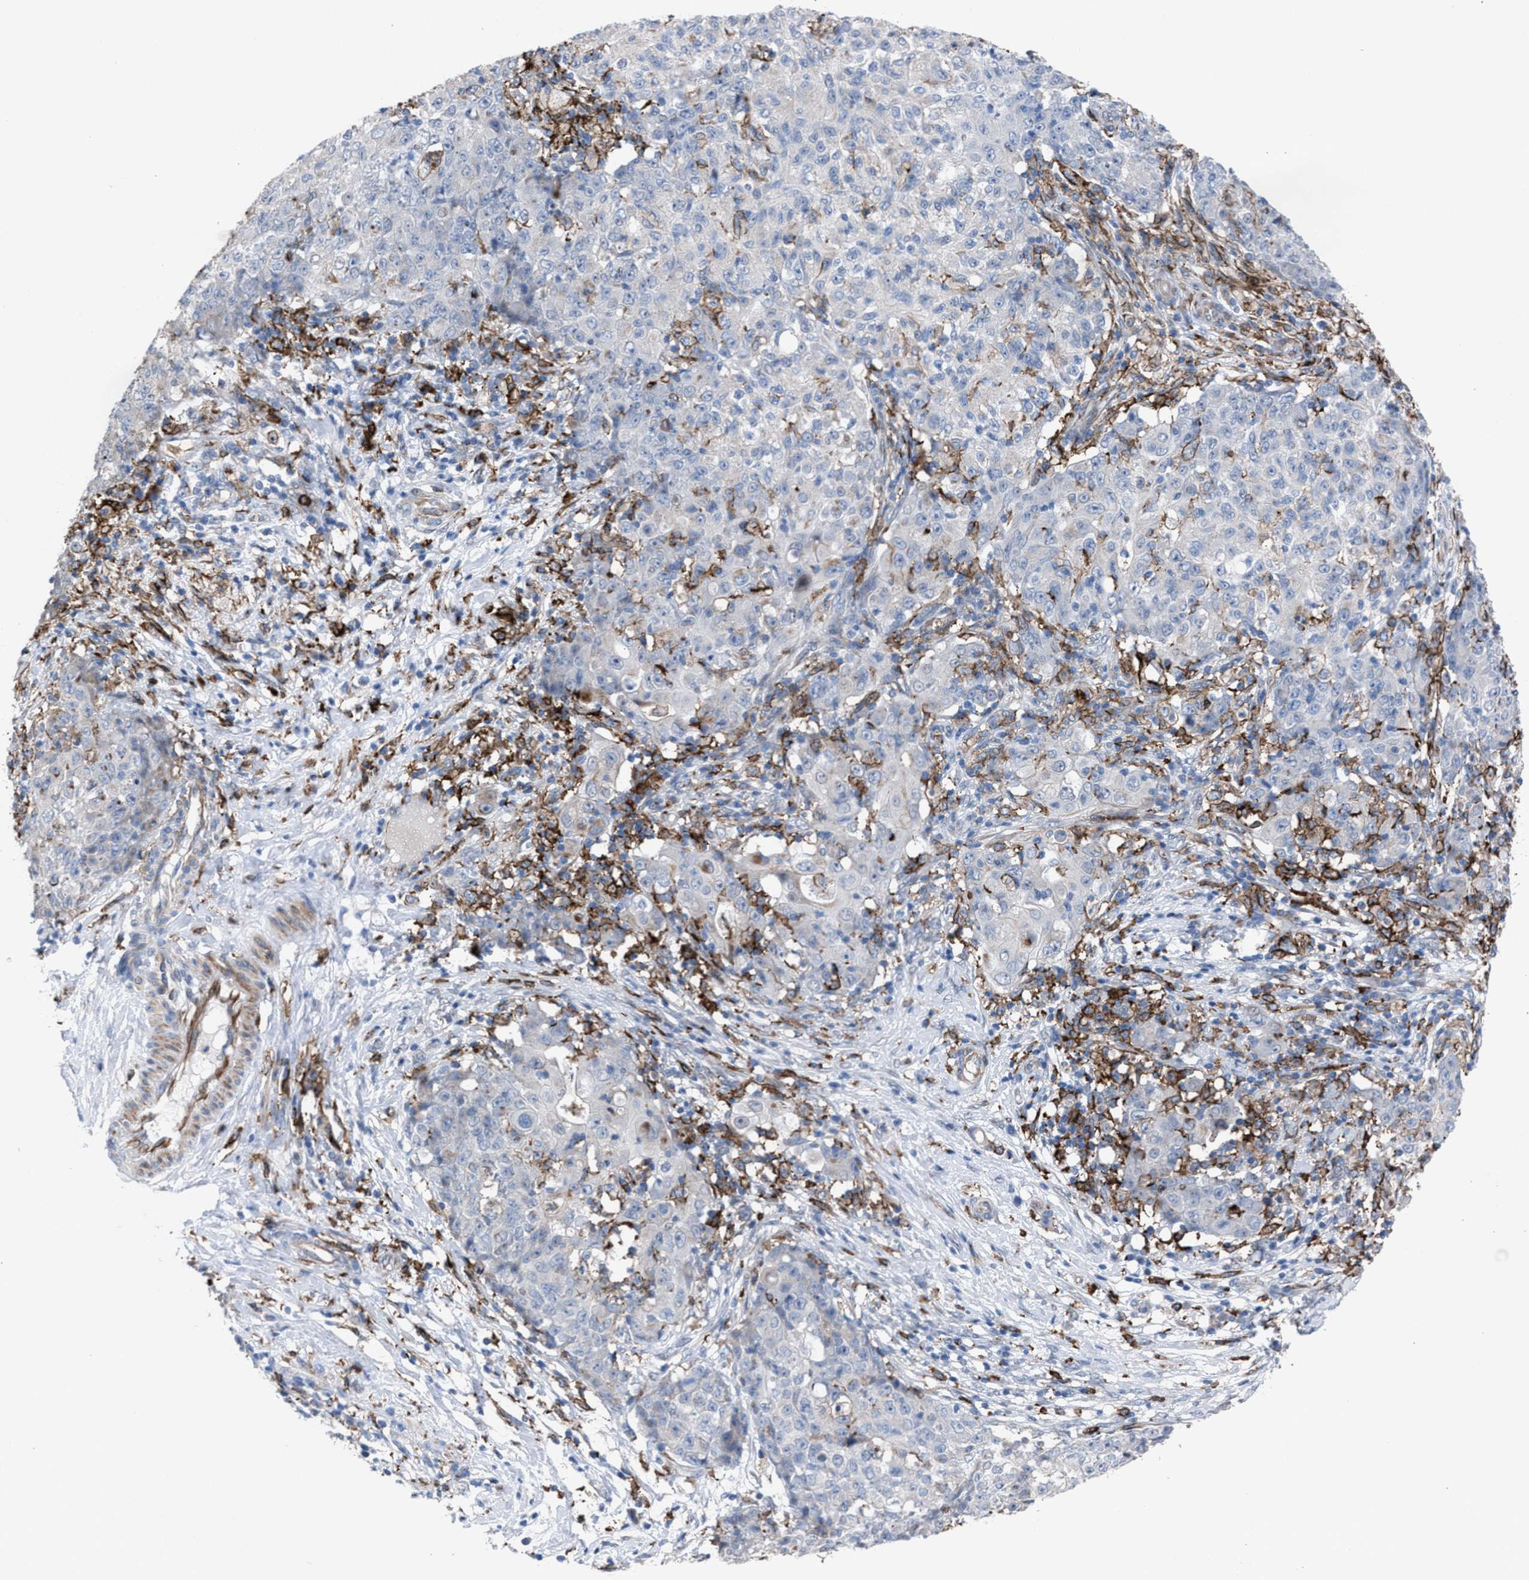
{"staining": {"intensity": "negative", "quantity": "none", "location": "none"}, "tissue": "ovarian cancer", "cell_type": "Tumor cells", "image_type": "cancer", "snomed": [{"axis": "morphology", "description": "Carcinoma, endometroid"}, {"axis": "topography", "description": "Ovary"}], "caption": "This micrograph is of endometroid carcinoma (ovarian) stained with immunohistochemistry to label a protein in brown with the nuclei are counter-stained blue. There is no positivity in tumor cells.", "gene": "SLC47A1", "patient": {"sex": "female", "age": 42}}